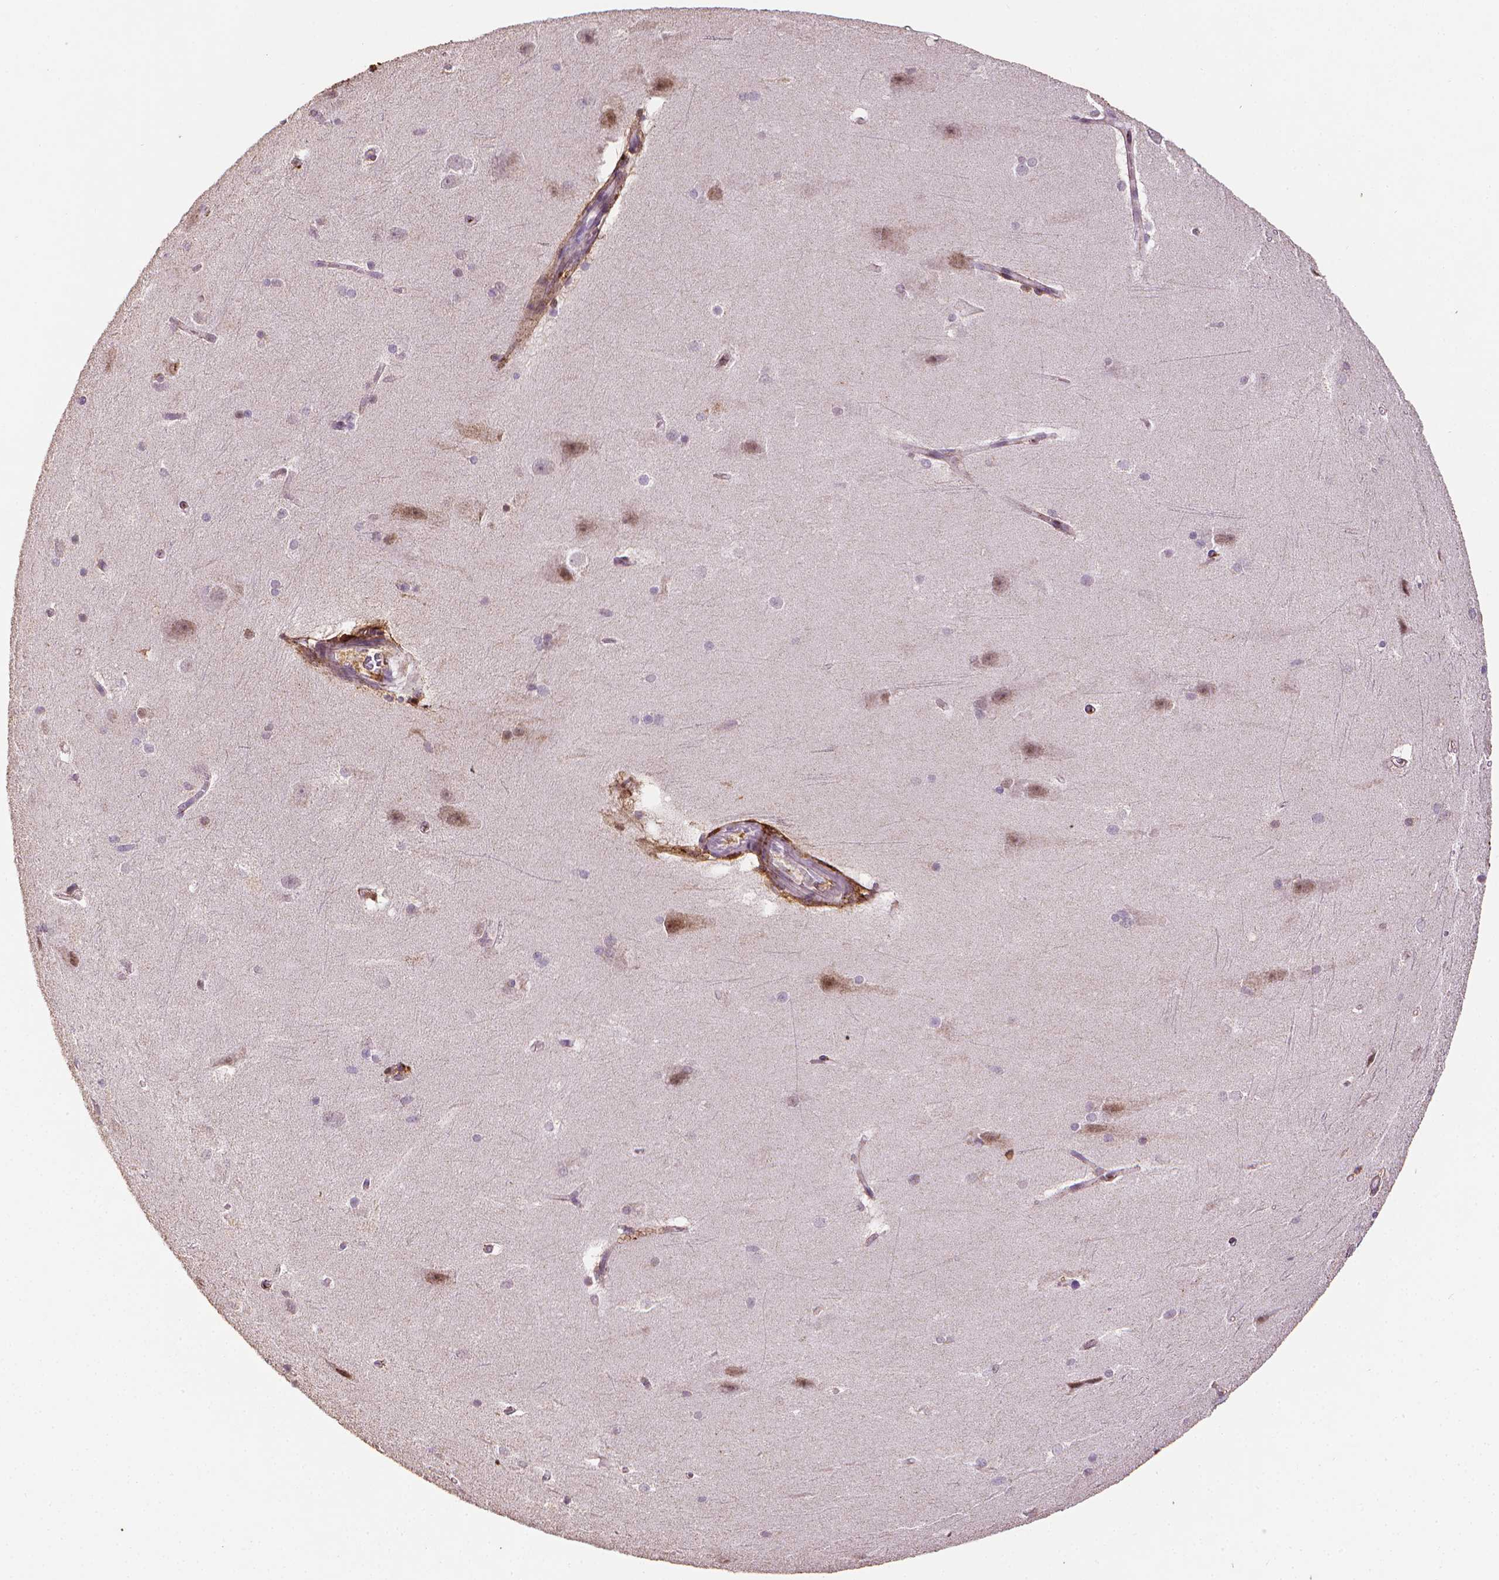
{"staining": {"intensity": "negative", "quantity": "none", "location": "none"}, "tissue": "hippocampus", "cell_type": "Glial cells", "image_type": "normal", "snomed": [{"axis": "morphology", "description": "Normal tissue, NOS"}, {"axis": "topography", "description": "Cerebral cortex"}, {"axis": "topography", "description": "Hippocampus"}], "caption": "The micrograph reveals no staining of glial cells in normal hippocampus. Nuclei are stained in blue.", "gene": "DCN", "patient": {"sex": "female", "age": 19}}